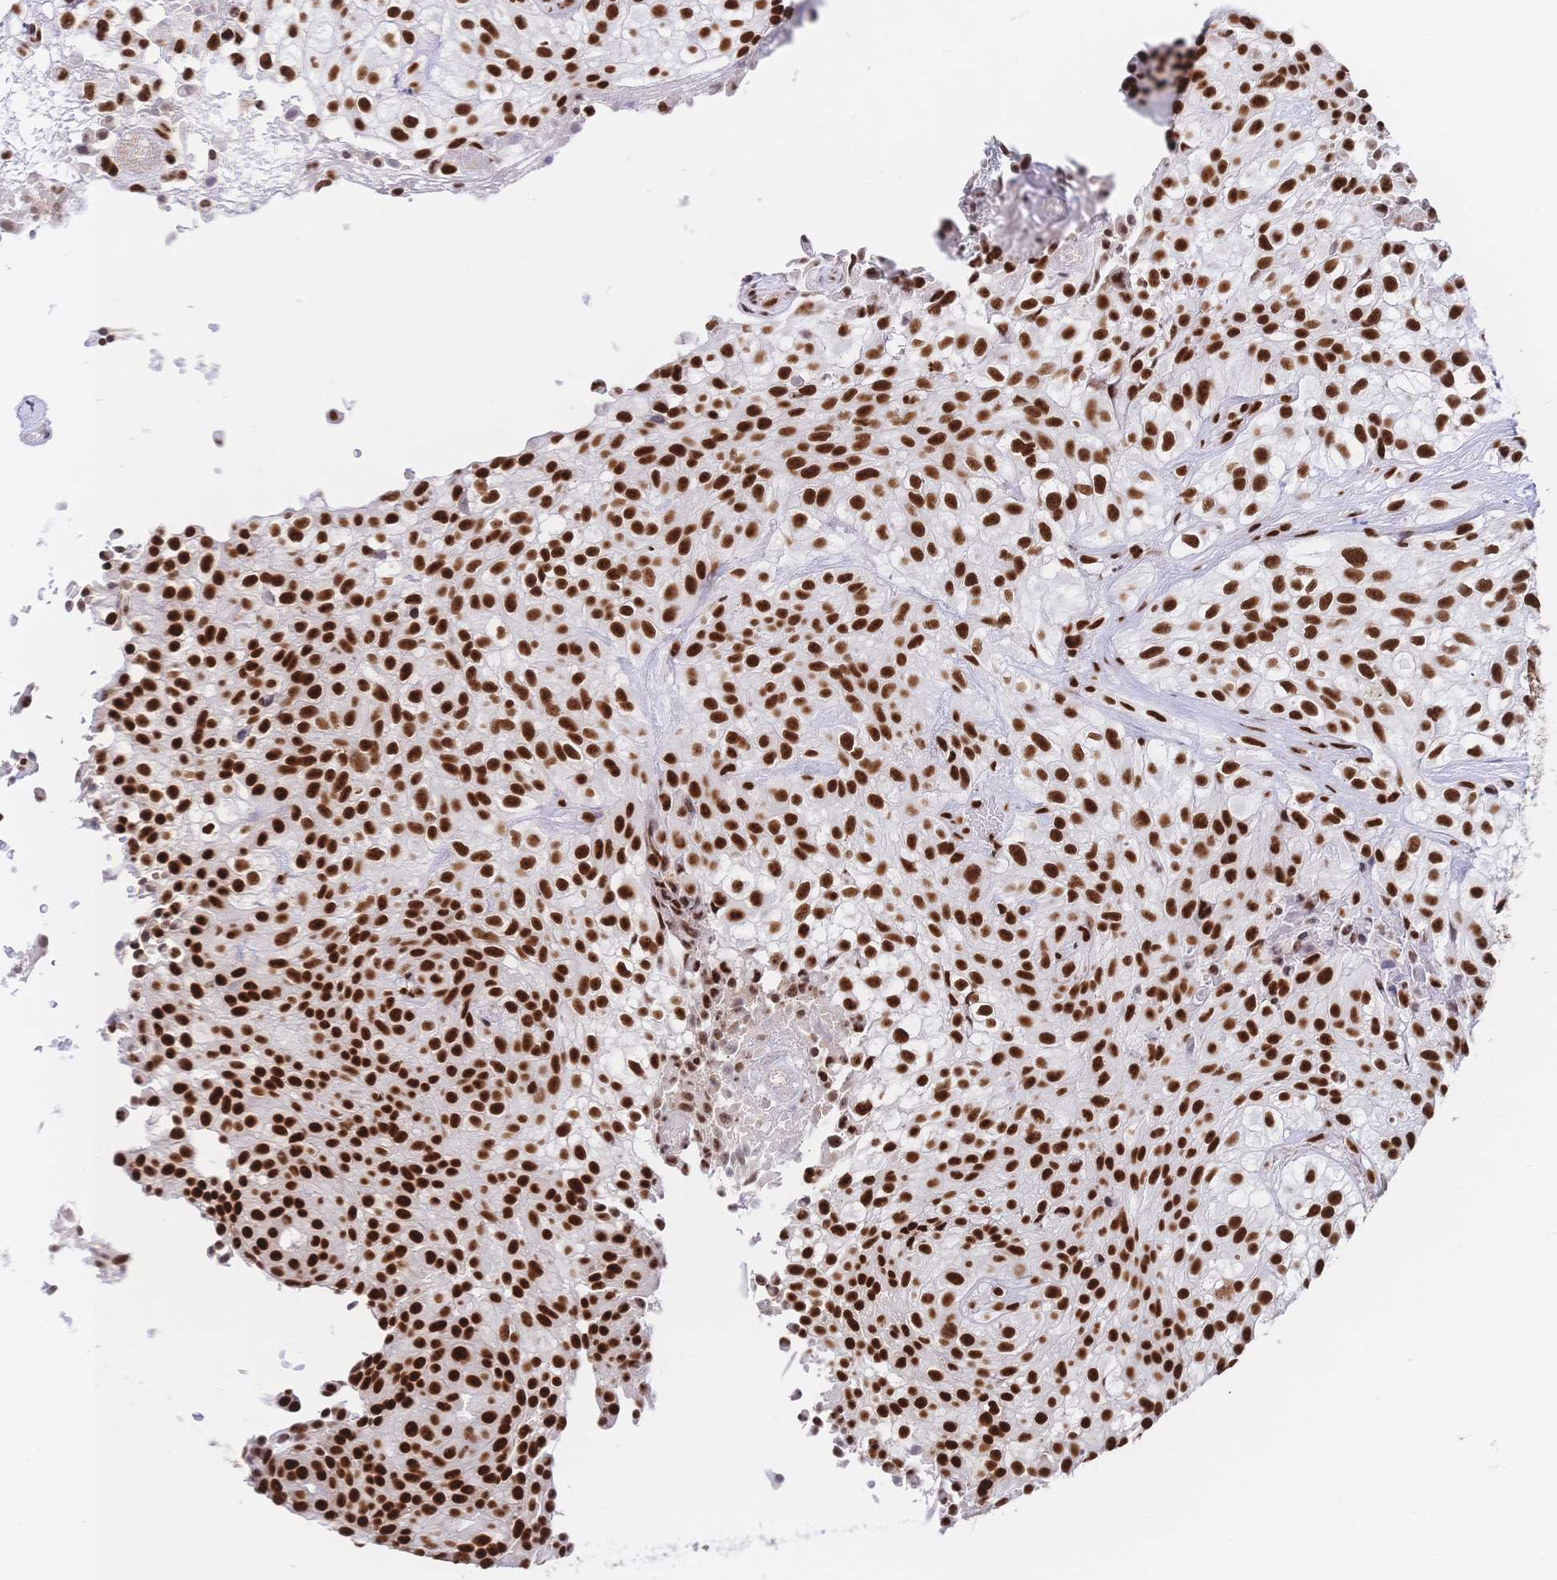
{"staining": {"intensity": "strong", "quantity": ">75%", "location": "nuclear"}, "tissue": "urothelial cancer", "cell_type": "Tumor cells", "image_type": "cancer", "snomed": [{"axis": "morphology", "description": "Urothelial carcinoma, High grade"}, {"axis": "topography", "description": "Urinary bladder"}], "caption": "The photomicrograph displays immunohistochemical staining of urothelial cancer. There is strong nuclear staining is identified in about >75% of tumor cells.", "gene": "SRSF1", "patient": {"sex": "male", "age": 56}}